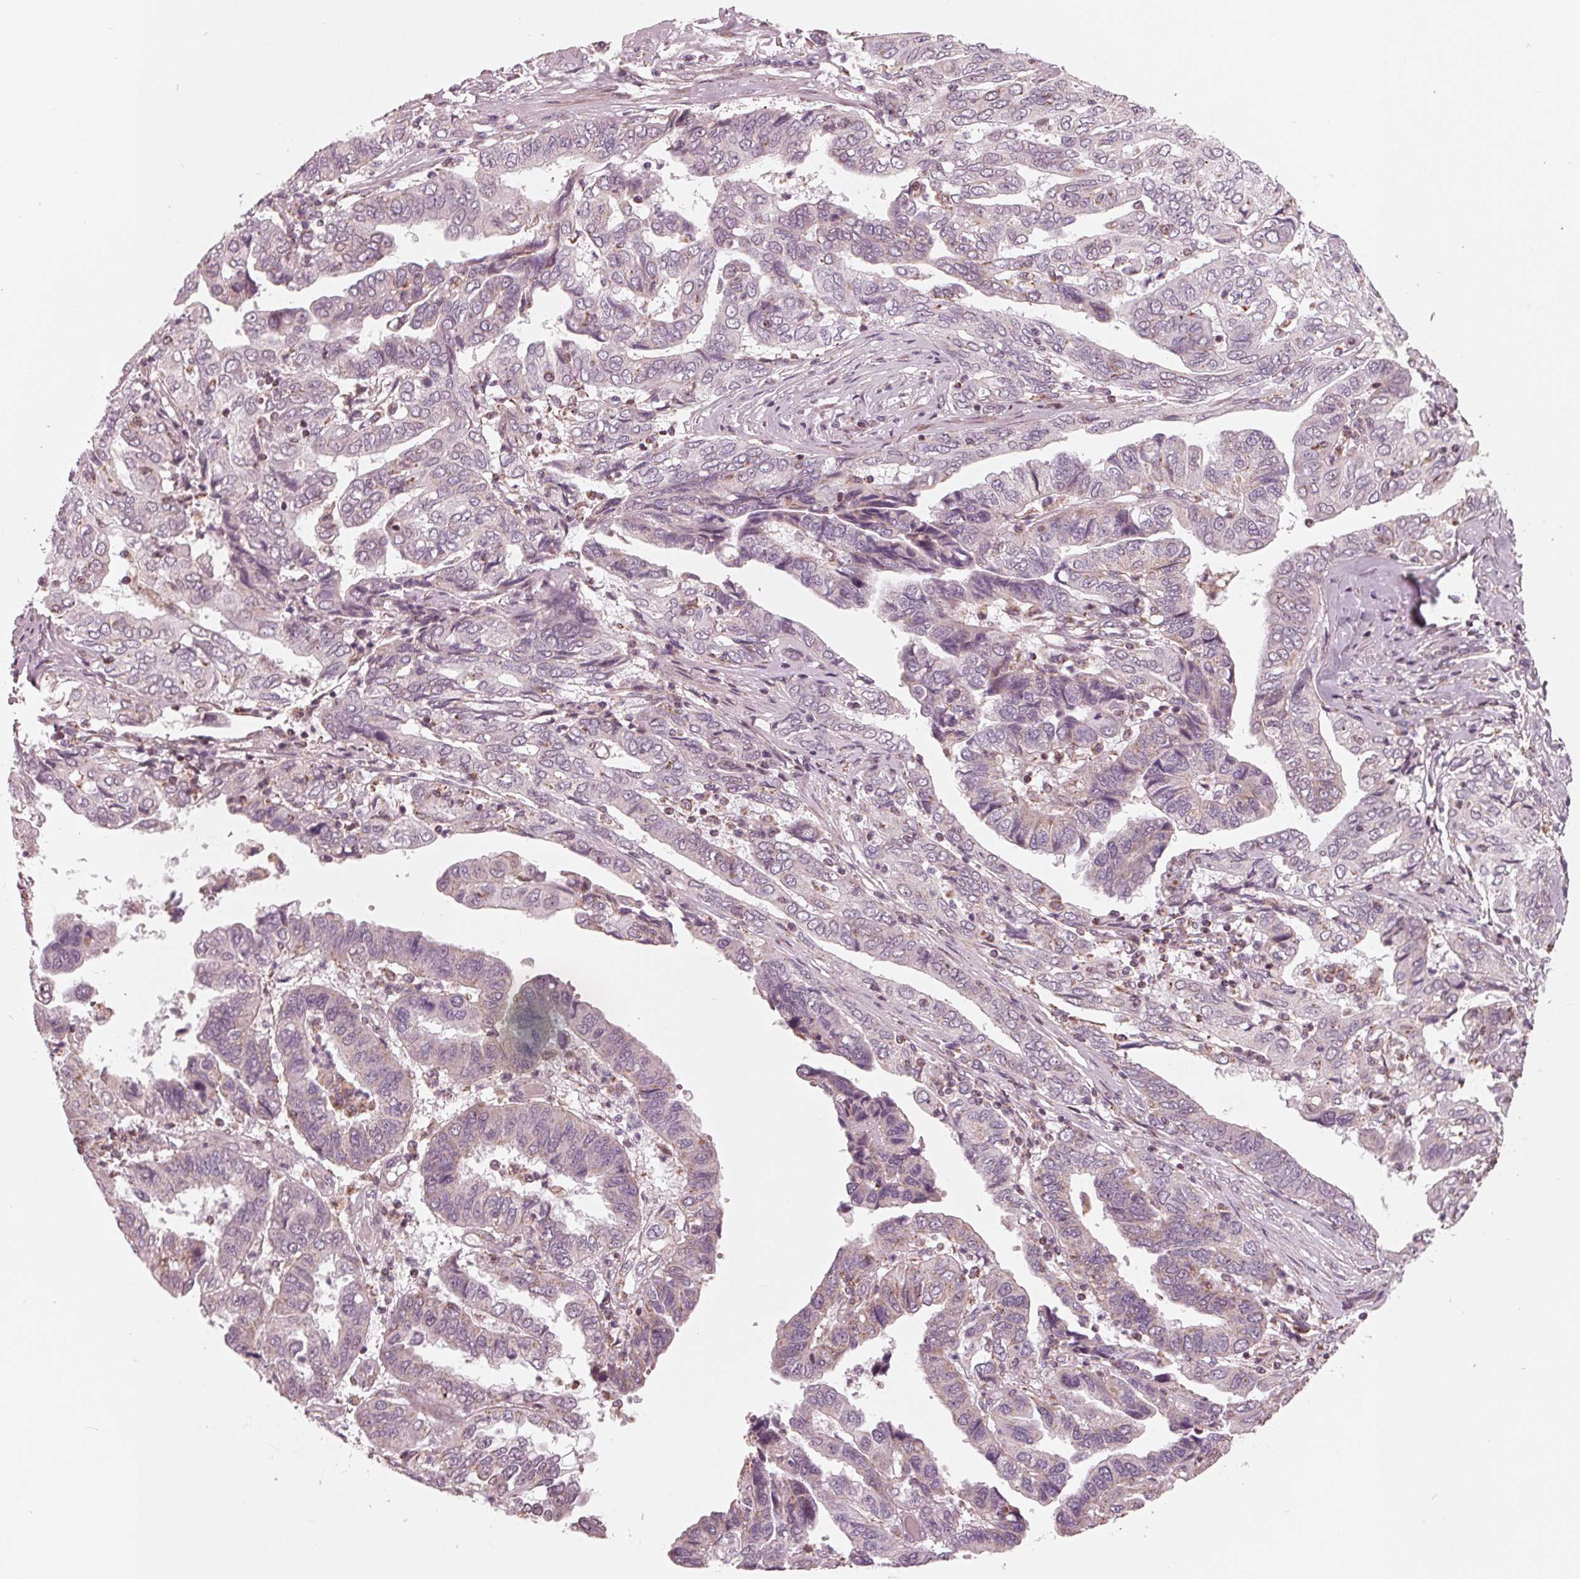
{"staining": {"intensity": "negative", "quantity": "none", "location": "none"}, "tissue": "ovarian cancer", "cell_type": "Tumor cells", "image_type": "cancer", "snomed": [{"axis": "morphology", "description": "Cystadenocarcinoma, serous, NOS"}, {"axis": "topography", "description": "Ovary"}], "caption": "Tumor cells are negative for brown protein staining in ovarian serous cystadenocarcinoma.", "gene": "DCAF4L2", "patient": {"sex": "female", "age": 79}}